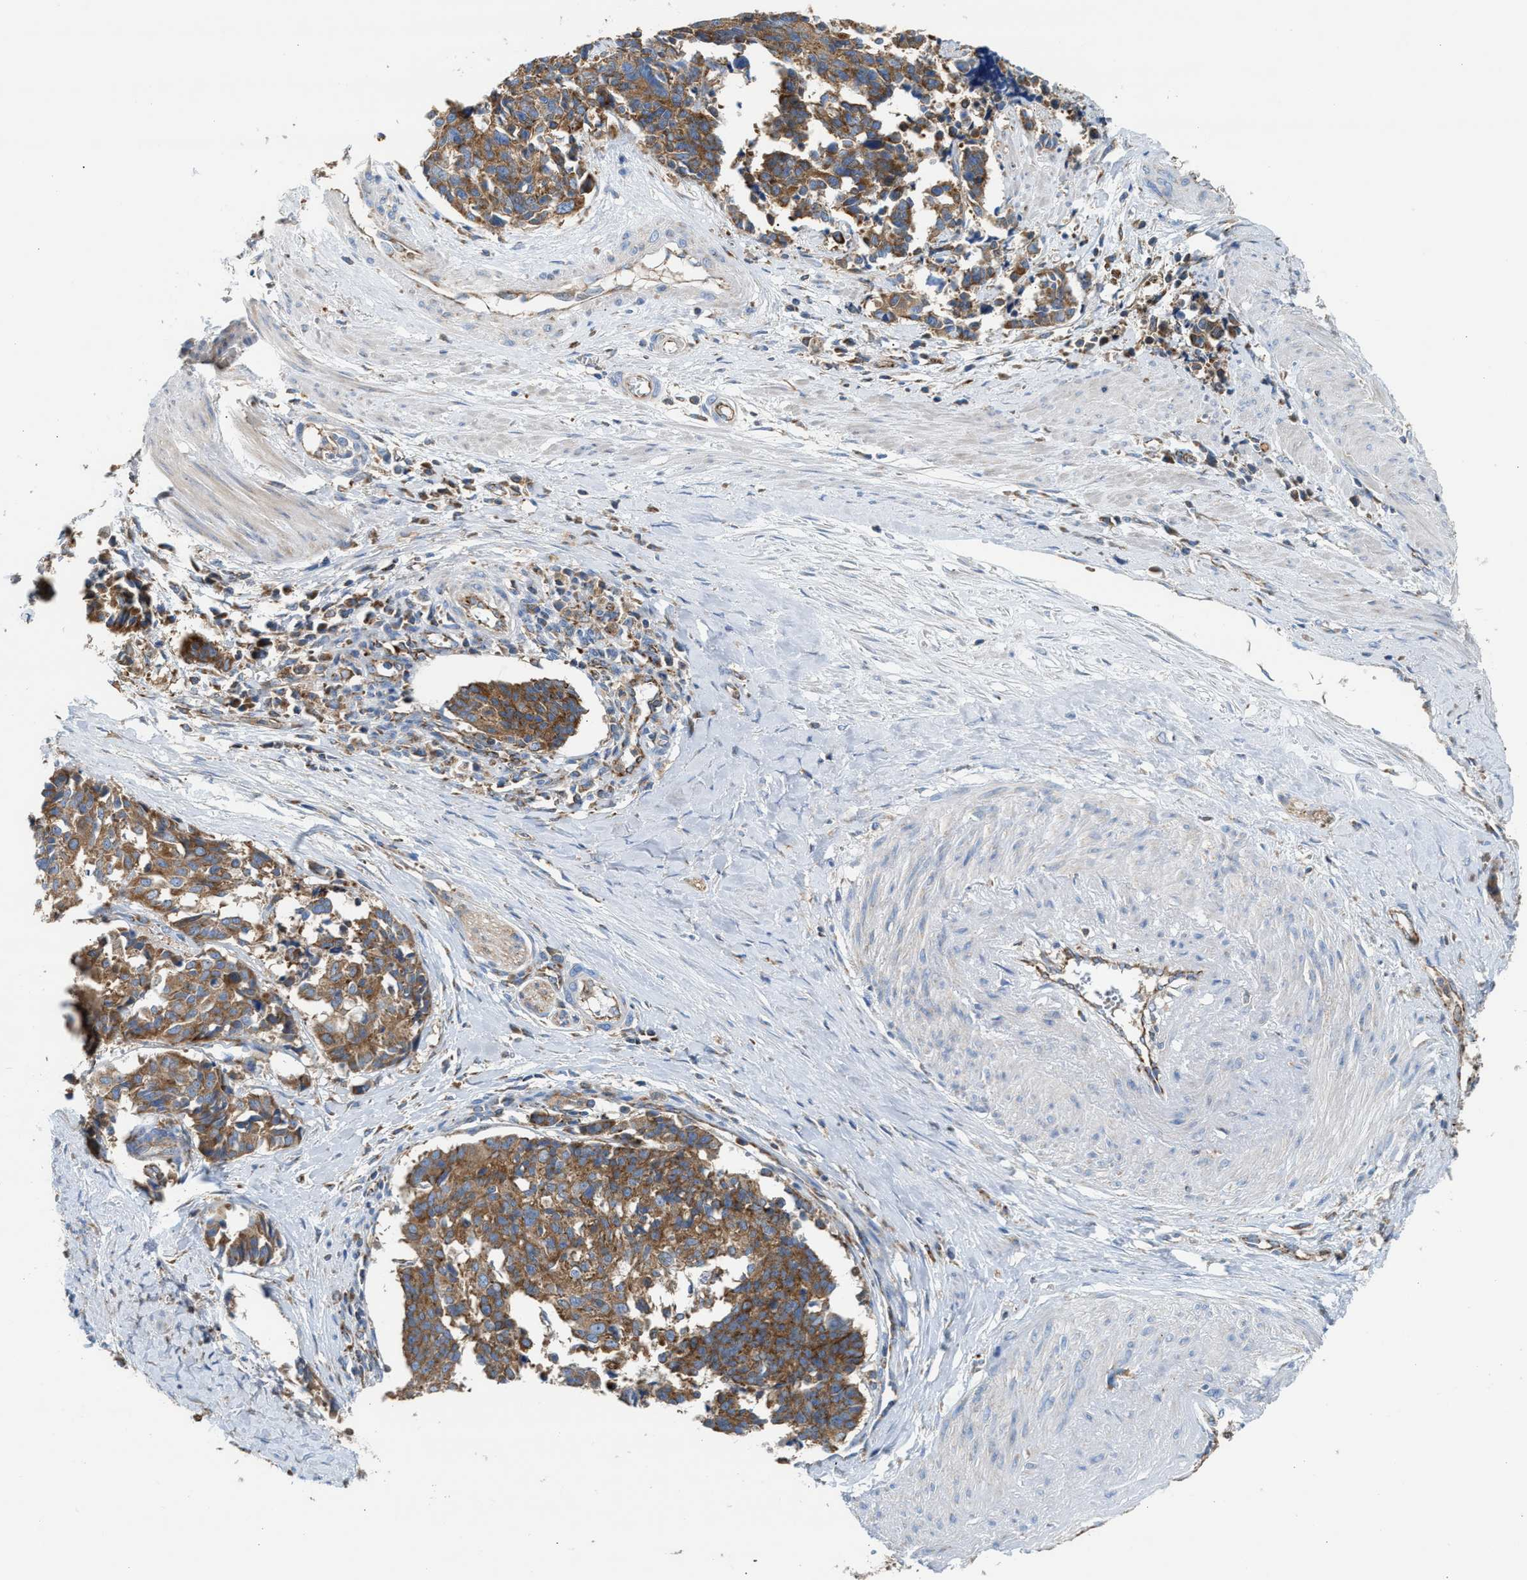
{"staining": {"intensity": "moderate", "quantity": ">75%", "location": "cytoplasmic/membranous"}, "tissue": "cervical cancer", "cell_type": "Tumor cells", "image_type": "cancer", "snomed": [{"axis": "morphology", "description": "Normal tissue, NOS"}, {"axis": "morphology", "description": "Squamous cell carcinoma, NOS"}, {"axis": "topography", "description": "Cervix"}], "caption": "Protein analysis of cervical cancer tissue reveals moderate cytoplasmic/membranous staining in about >75% of tumor cells. Immunohistochemistry (ihc) stains the protein of interest in brown and the nuclei are stained blue.", "gene": "TBC1D15", "patient": {"sex": "female", "age": 35}}